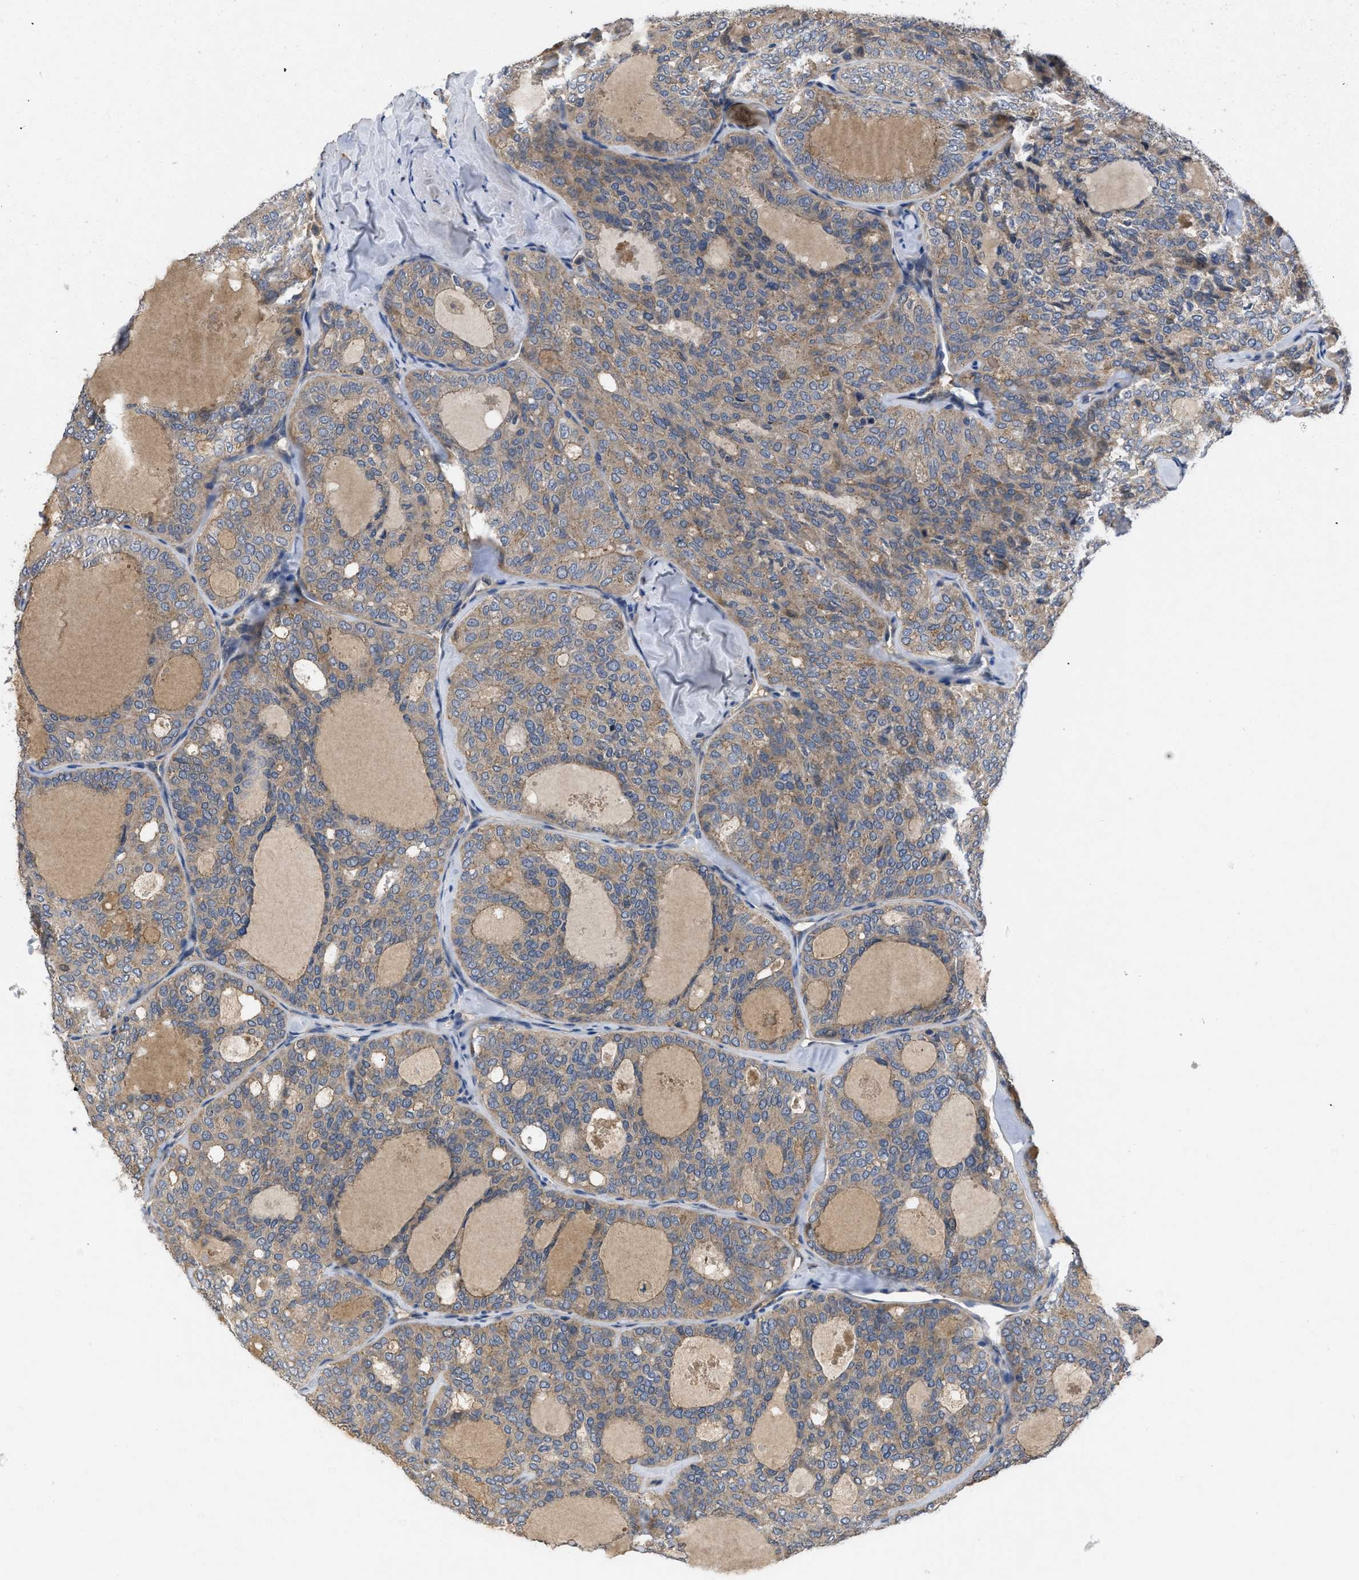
{"staining": {"intensity": "moderate", "quantity": ">75%", "location": "cytoplasmic/membranous"}, "tissue": "thyroid cancer", "cell_type": "Tumor cells", "image_type": "cancer", "snomed": [{"axis": "morphology", "description": "Follicular adenoma carcinoma, NOS"}, {"axis": "topography", "description": "Thyroid gland"}], "caption": "Approximately >75% of tumor cells in thyroid cancer exhibit moderate cytoplasmic/membranous protein positivity as visualized by brown immunohistochemical staining.", "gene": "VPS4A", "patient": {"sex": "male", "age": 75}}